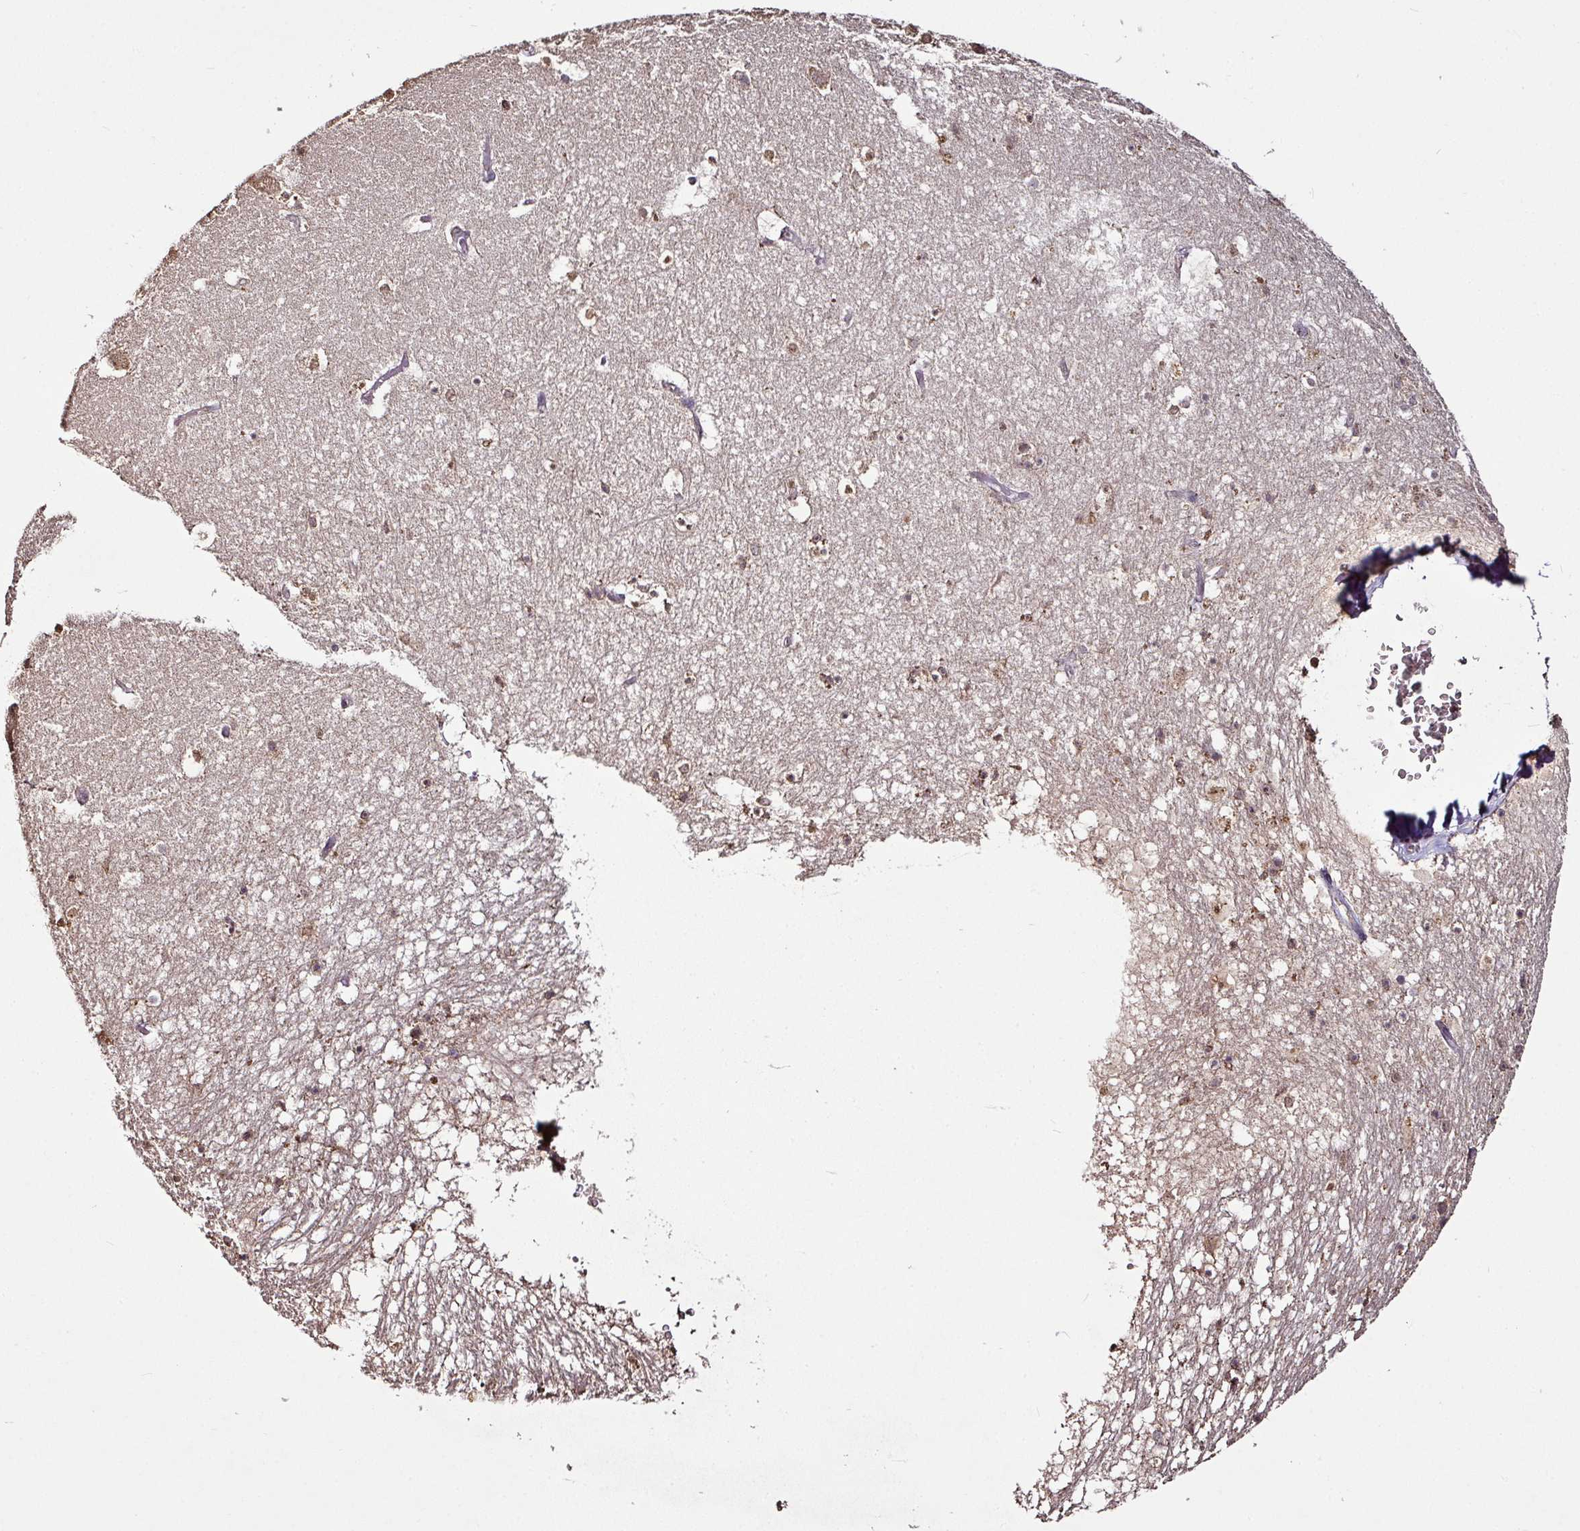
{"staining": {"intensity": "moderate", "quantity": "25%-75%", "location": "cytoplasmic/membranous"}, "tissue": "hippocampus", "cell_type": "Glial cells", "image_type": "normal", "snomed": [{"axis": "morphology", "description": "Normal tissue, NOS"}, {"axis": "topography", "description": "Hippocampus"}], "caption": "A brown stain shows moderate cytoplasmic/membranous staining of a protein in glial cells of normal human hippocampus.", "gene": "RPL38", "patient": {"sex": "female", "age": 52}}